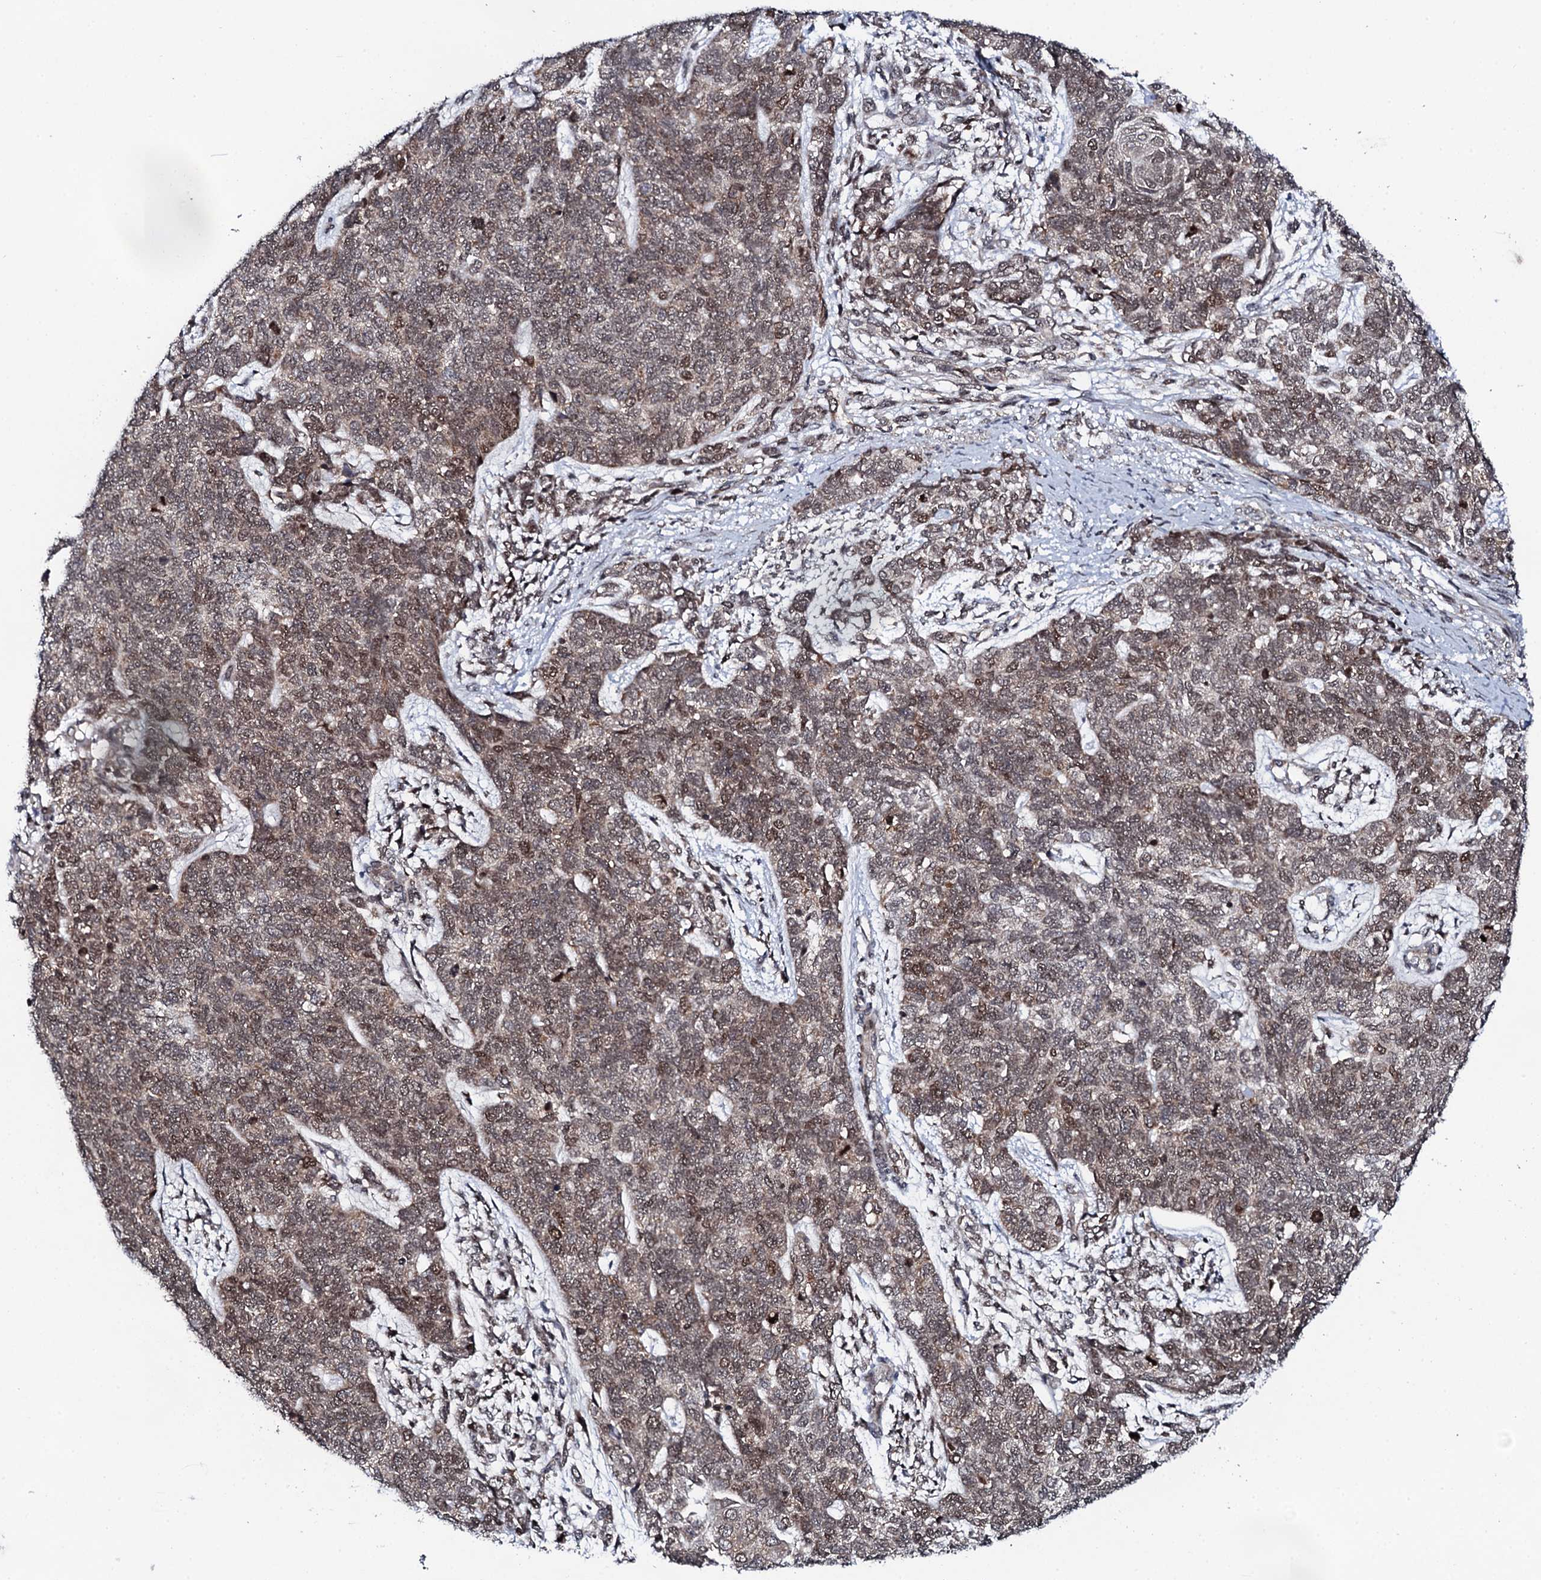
{"staining": {"intensity": "moderate", "quantity": ">75%", "location": "nuclear"}, "tissue": "cervical cancer", "cell_type": "Tumor cells", "image_type": "cancer", "snomed": [{"axis": "morphology", "description": "Squamous cell carcinoma, NOS"}, {"axis": "topography", "description": "Cervix"}], "caption": "Protein expression analysis of cervical cancer (squamous cell carcinoma) shows moderate nuclear positivity in about >75% of tumor cells. Using DAB (3,3'-diaminobenzidine) (brown) and hematoxylin (blue) stains, captured at high magnification using brightfield microscopy.", "gene": "FAM111A", "patient": {"sex": "female", "age": 63}}